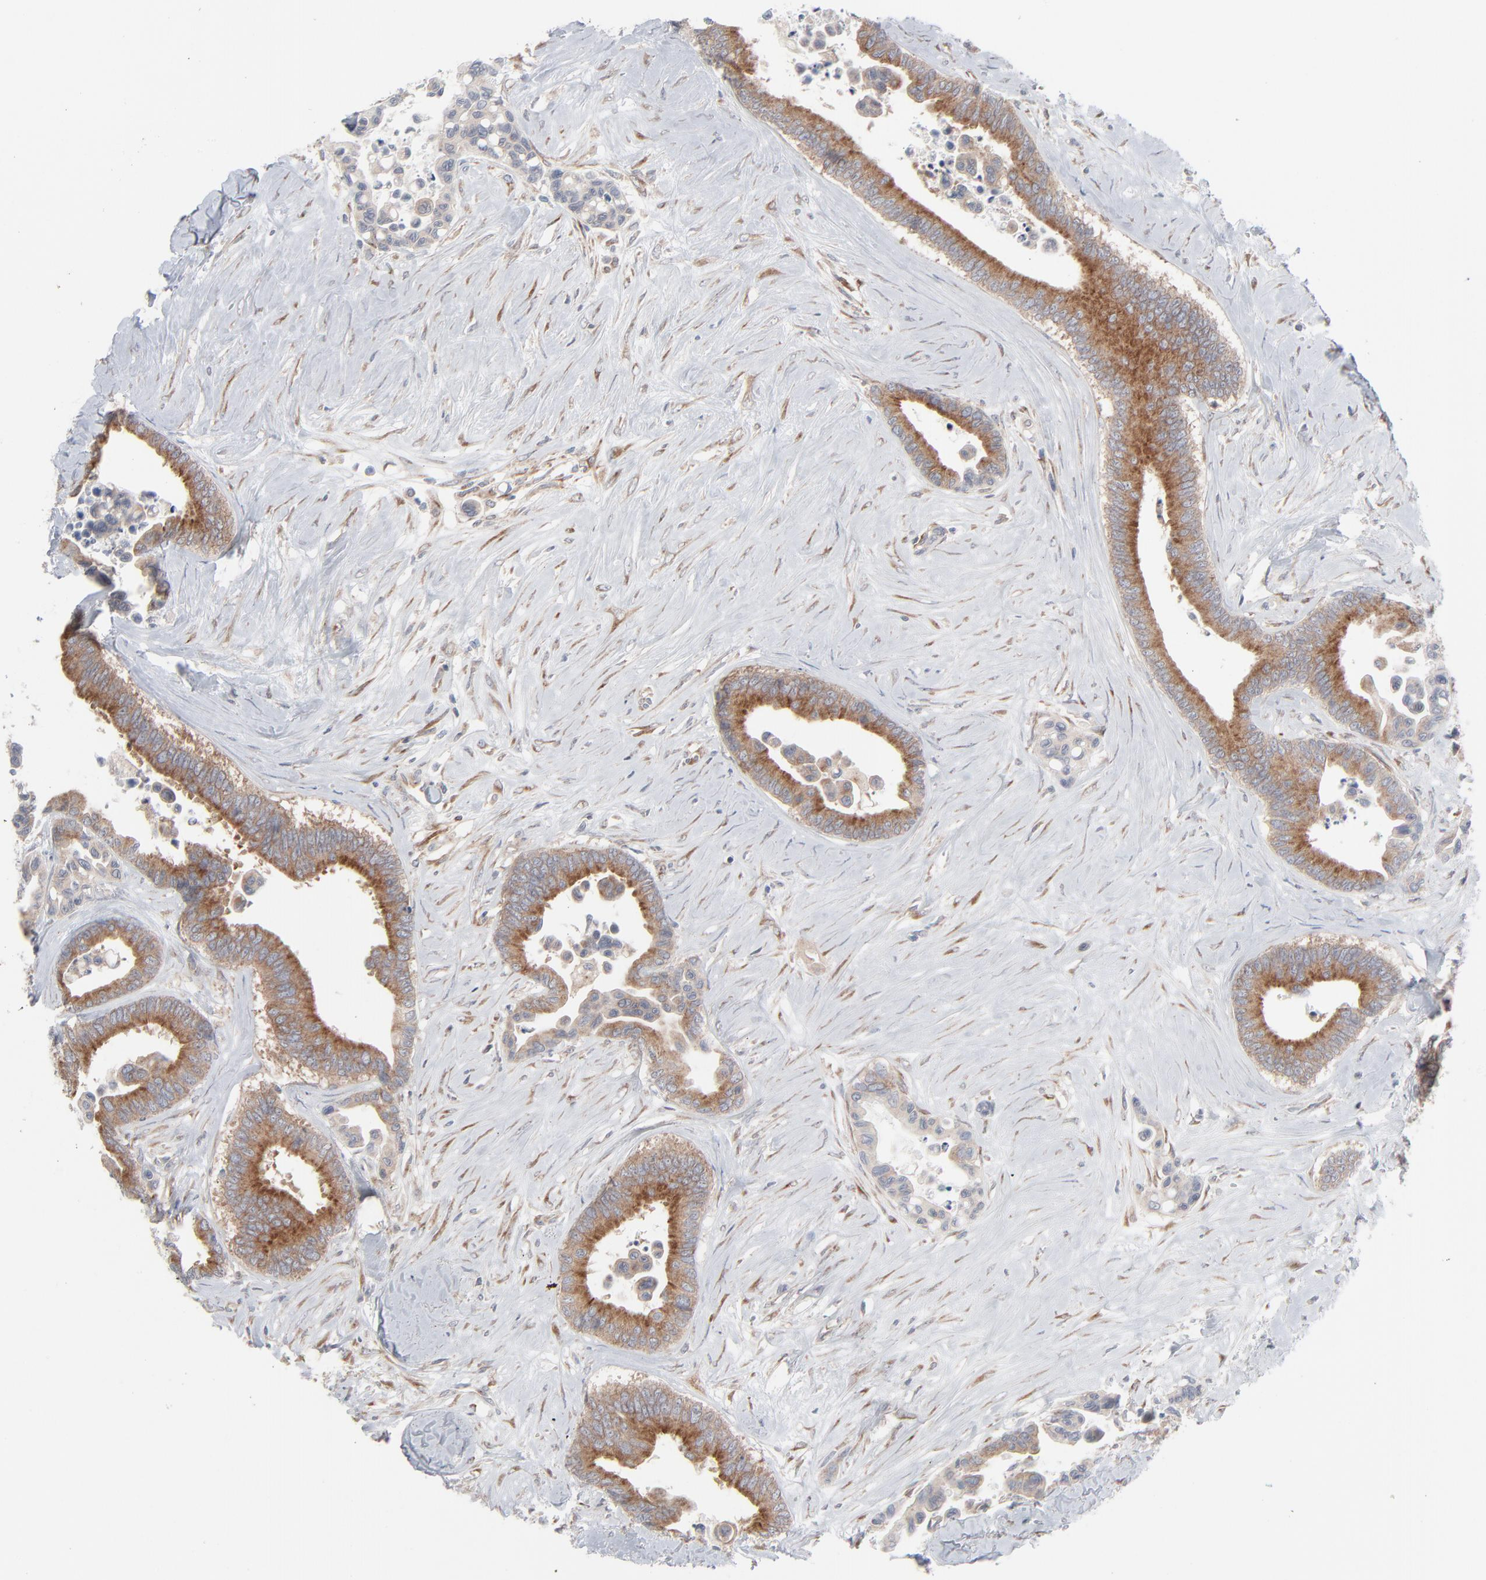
{"staining": {"intensity": "moderate", "quantity": ">75%", "location": "cytoplasmic/membranous"}, "tissue": "colorectal cancer", "cell_type": "Tumor cells", "image_type": "cancer", "snomed": [{"axis": "morphology", "description": "Adenocarcinoma, NOS"}, {"axis": "topography", "description": "Colon"}], "caption": "Immunohistochemical staining of human colorectal adenocarcinoma reveals medium levels of moderate cytoplasmic/membranous protein positivity in about >75% of tumor cells. Nuclei are stained in blue.", "gene": "KDSR", "patient": {"sex": "male", "age": 82}}